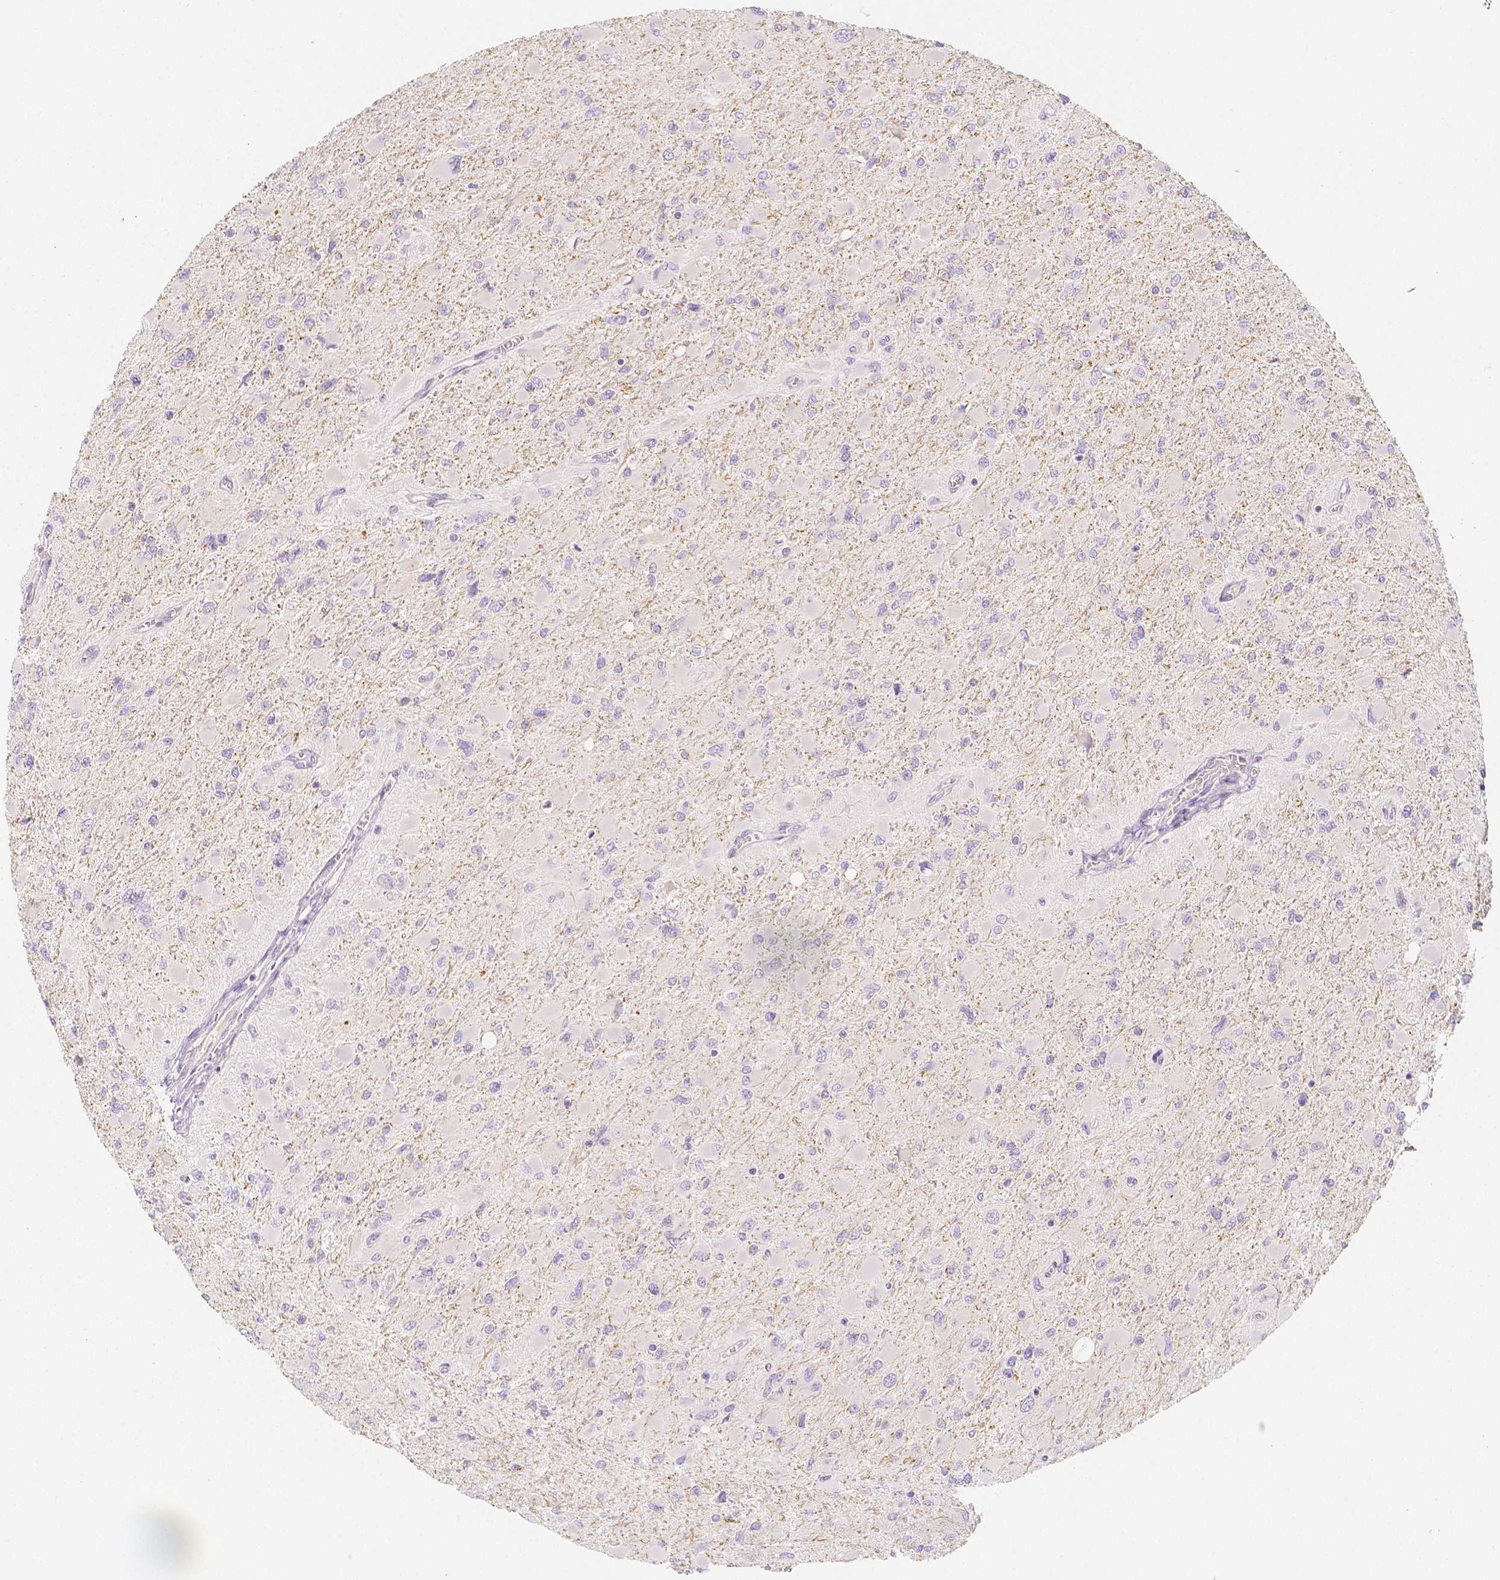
{"staining": {"intensity": "negative", "quantity": "none", "location": "none"}, "tissue": "glioma", "cell_type": "Tumor cells", "image_type": "cancer", "snomed": [{"axis": "morphology", "description": "Glioma, malignant, High grade"}, {"axis": "topography", "description": "Cerebral cortex"}], "caption": "This image is of glioma stained with immunohistochemistry (IHC) to label a protein in brown with the nuclei are counter-stained blue. There is no expression in tumor cells. Brightfield microscopy of immunohistochemistry (IHC) stained with DAB (brown) and hematoxylin (blue), captured at high magnification.", "gene": "BATF", "patient": {"sex": "female", "age": 36}}